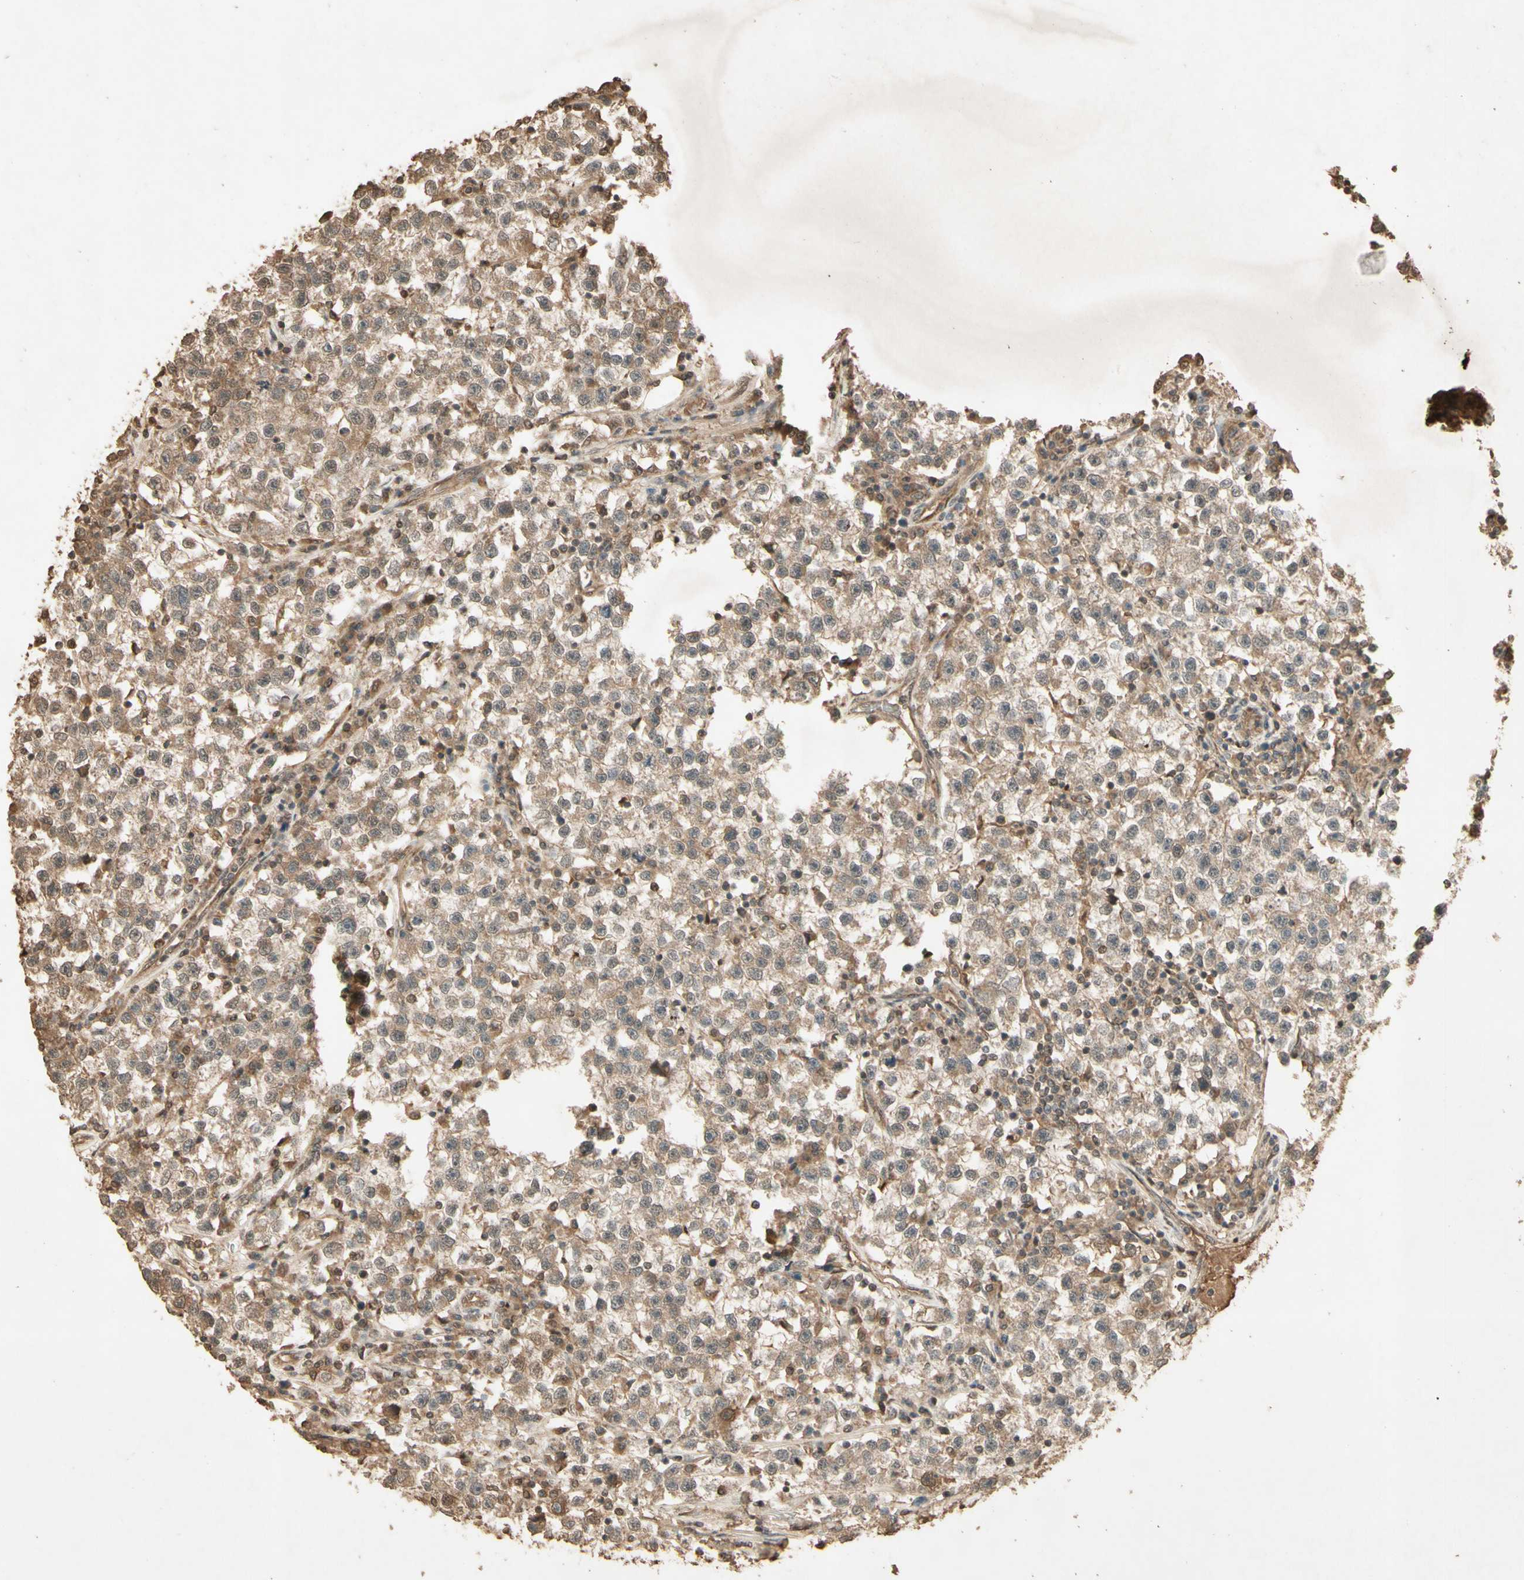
{"staining": {"intensity": "moderate", "quantity": ">75%", "location": "cytoplasmic/membranous"}, "tissue": "testis cancer", "cell_type": "Tumor cells", "image_type": "cancer", "snomed": [{"axis": "morphology", "description": "Seminoma, NOS"}, {"axis": "topography", "description": "Testis"}], "caption": "This is an image of IHC staining of testis cancer, which shows moderate positivity in the cytoplasmic/membranous of tumor cells.", "gene": "SMAD9", "patient": {"sex": "male", "age": 22}}